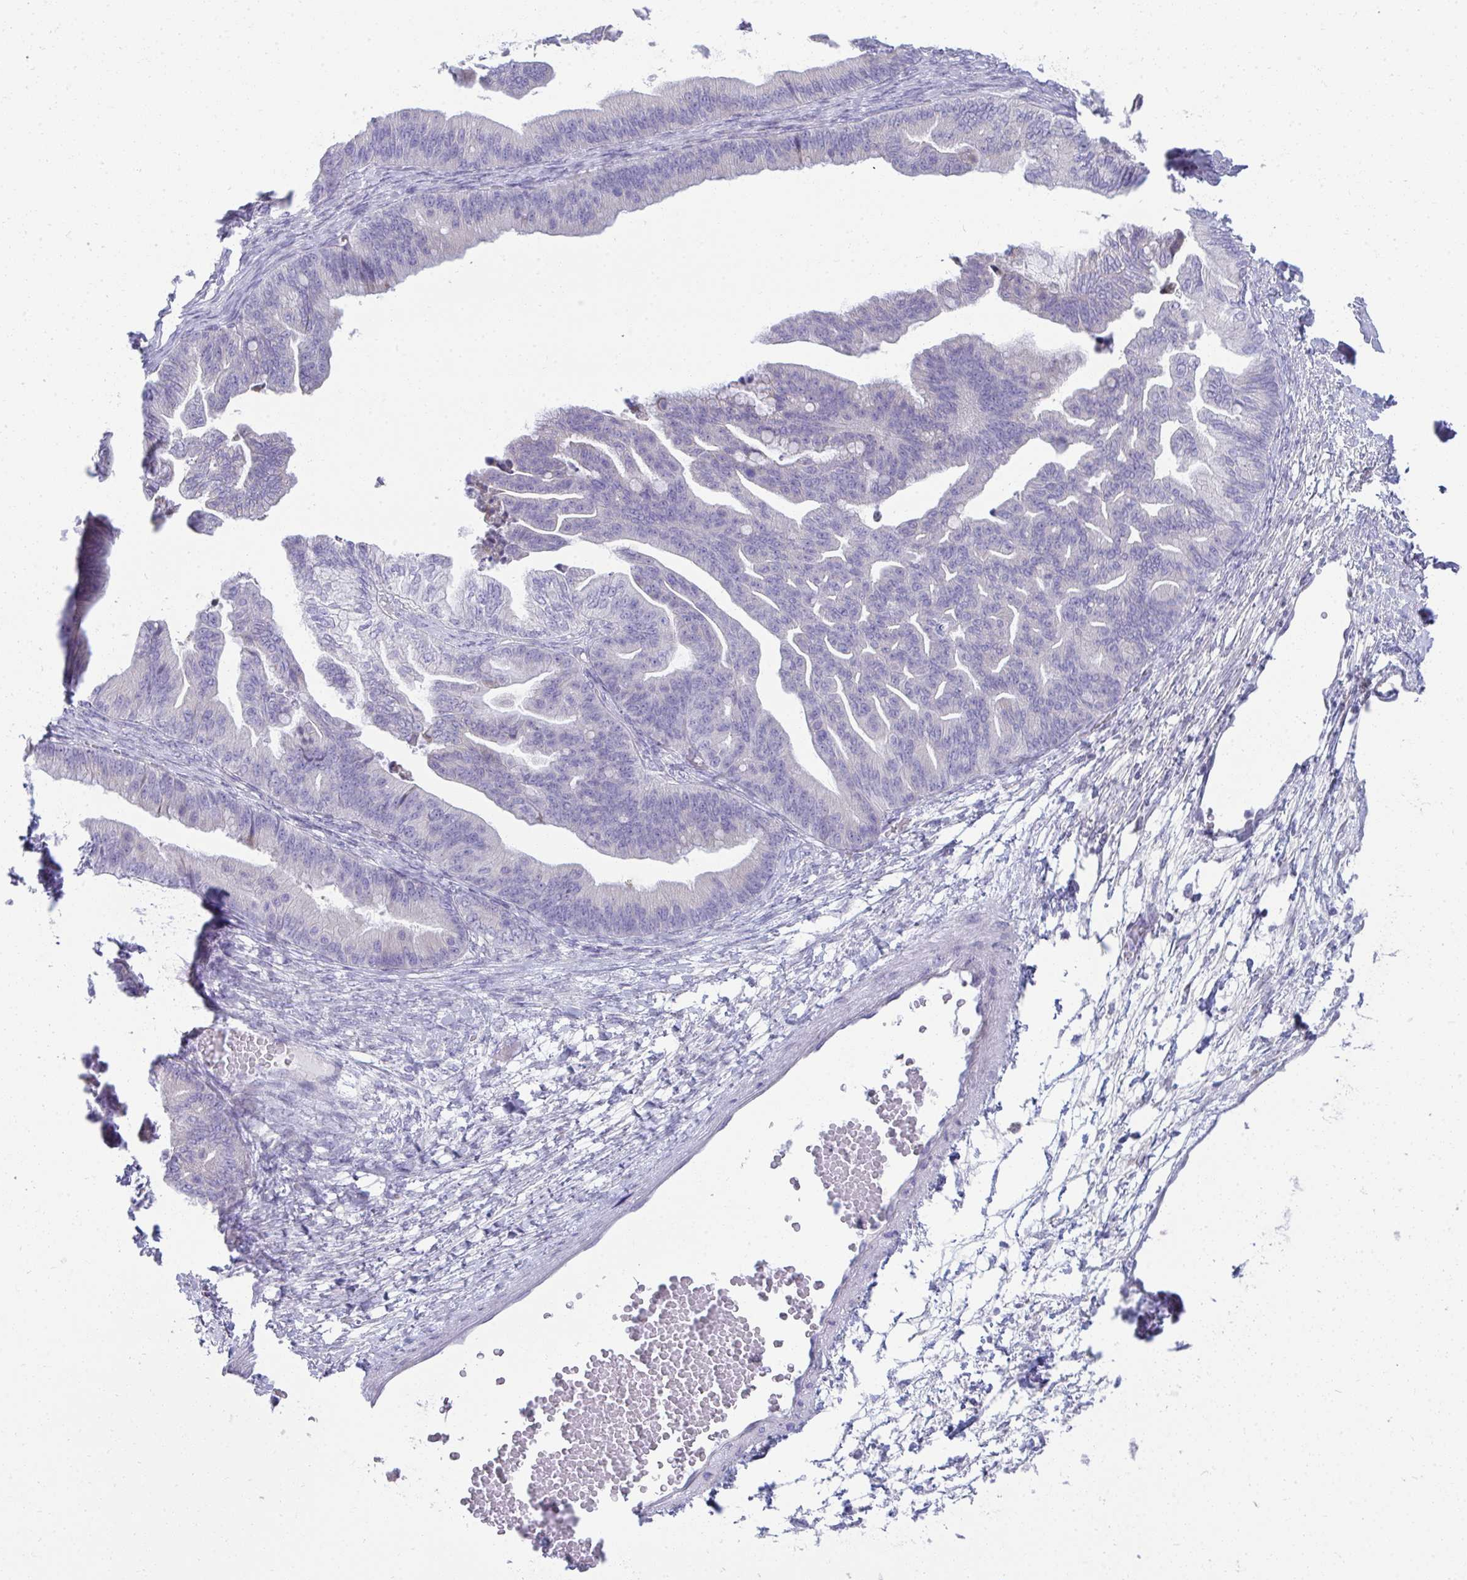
{"staining": {"intensity": "moderate", "quantity": "<25%", "location": "cytoplasmic/membranous"}, "tissue": "ovarian cancer", "cell_type": "Tumor cells", "image_type": "cancer", "snomed": [{"axis": "morphology", "description": "Cystadenocarcinoma, mucinous, NOS"}, {"axis": "topography", "description": "Ovary"}], "caption": "Ovarian cancer (mucinous cystadenocarcinoma) stained with DAB immunohistochemistry reveals low levels of moderate cytoplasmic/membranous expression in about <25% of tumor cells.", "gene": "FASLG", "patient": {"sex": "female", "age": 67}}